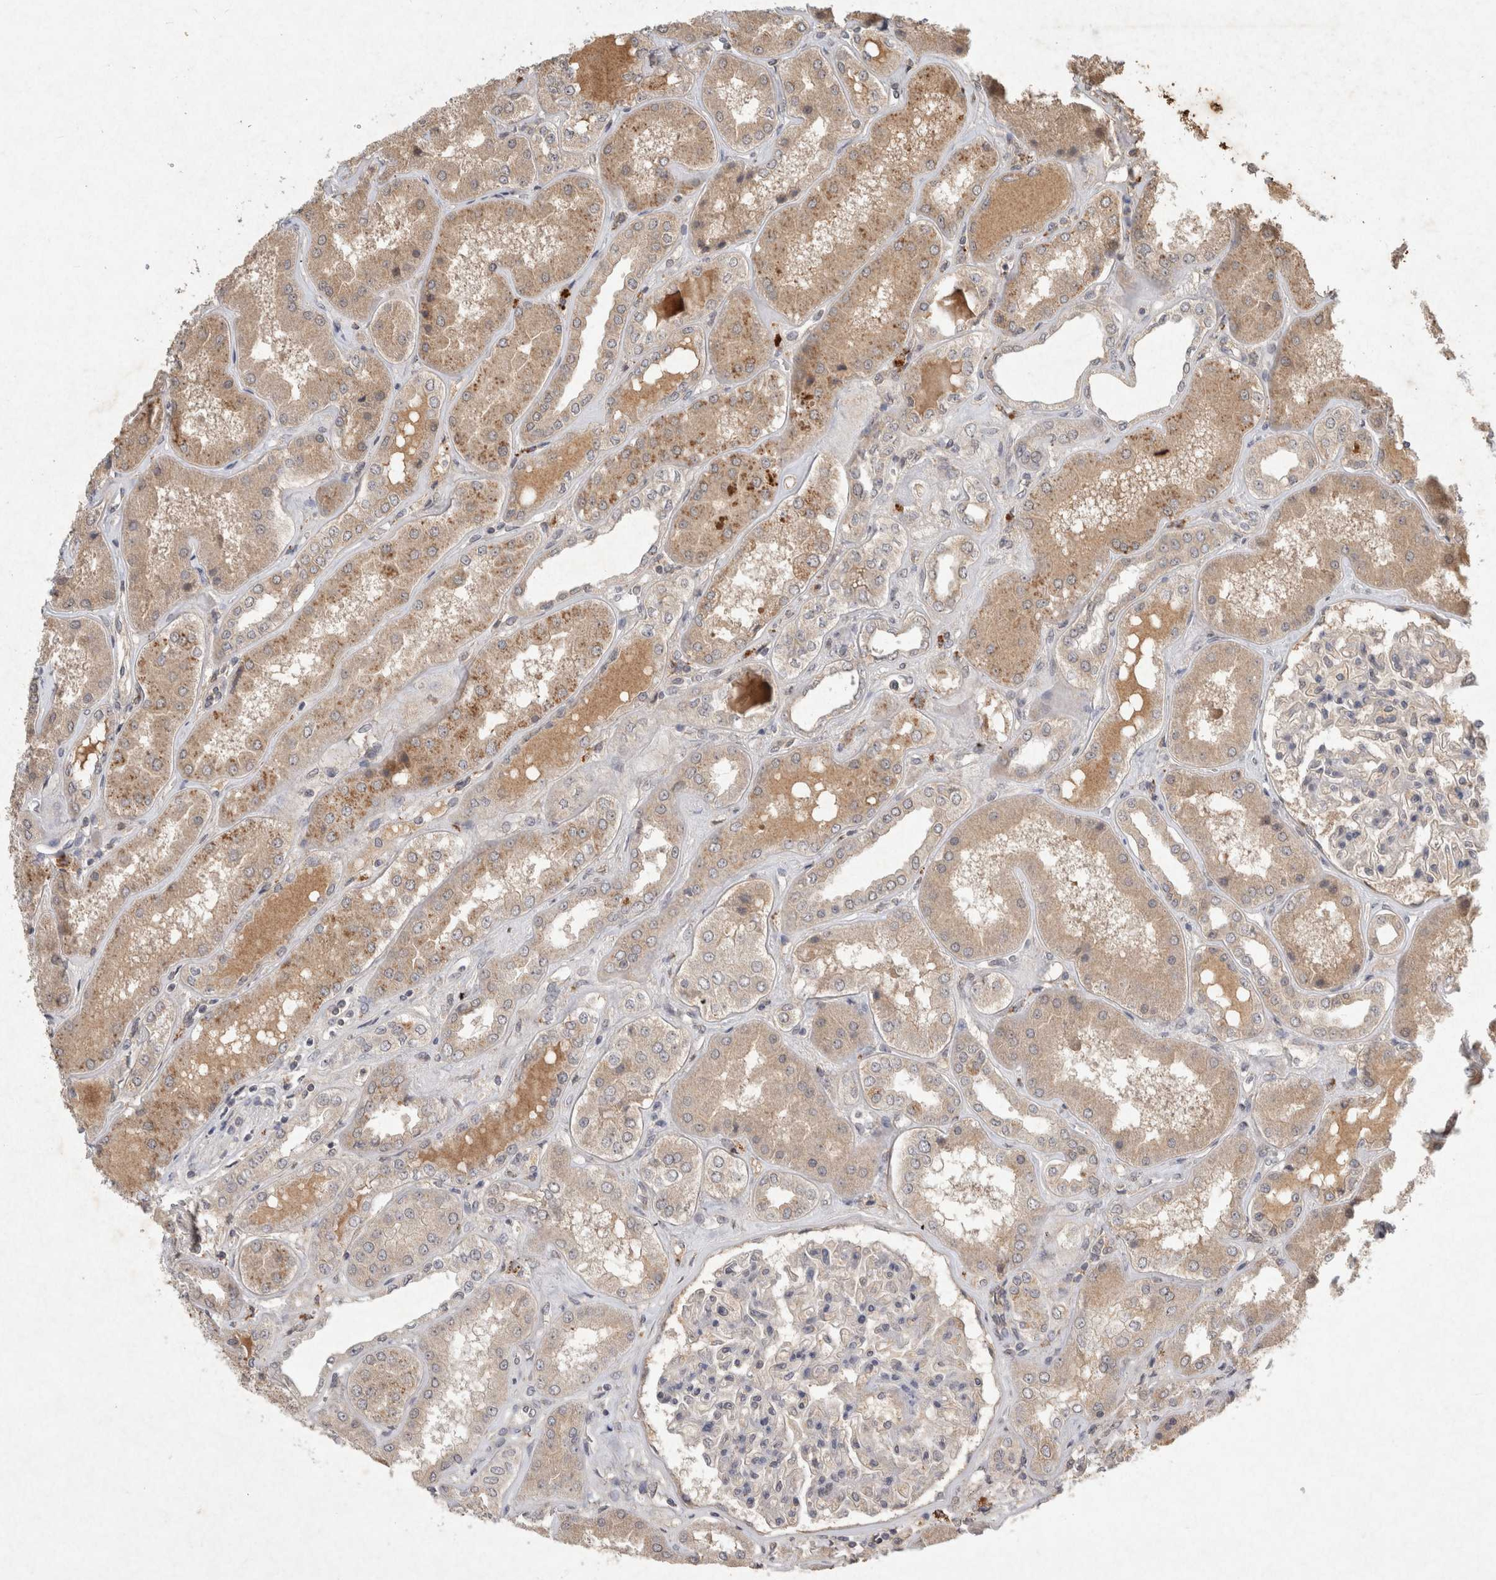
{"staining": {"intensity": "negative", "quantity": "none", "location": "none"}, "tissue": "kidney", "cell_type": "Cells in glomeruli", "image_type": "normal", "snomed": [{"axis": "morphology", "description": "Normal tissue, NOS"}, {"axis": "topography", "description": "Kidney"}], "caption": "IHC photomicrograph of normal kidney: kidney stained with DAB (3,3'-diaminobenzidine) reveals no significant protein expression in cells in glomeruli. (DAB (3,3'-diaminobenzidine) IHC, high magnification).", "gene": "LOXL2", "patient": {"sex": "female", "age": 56}}